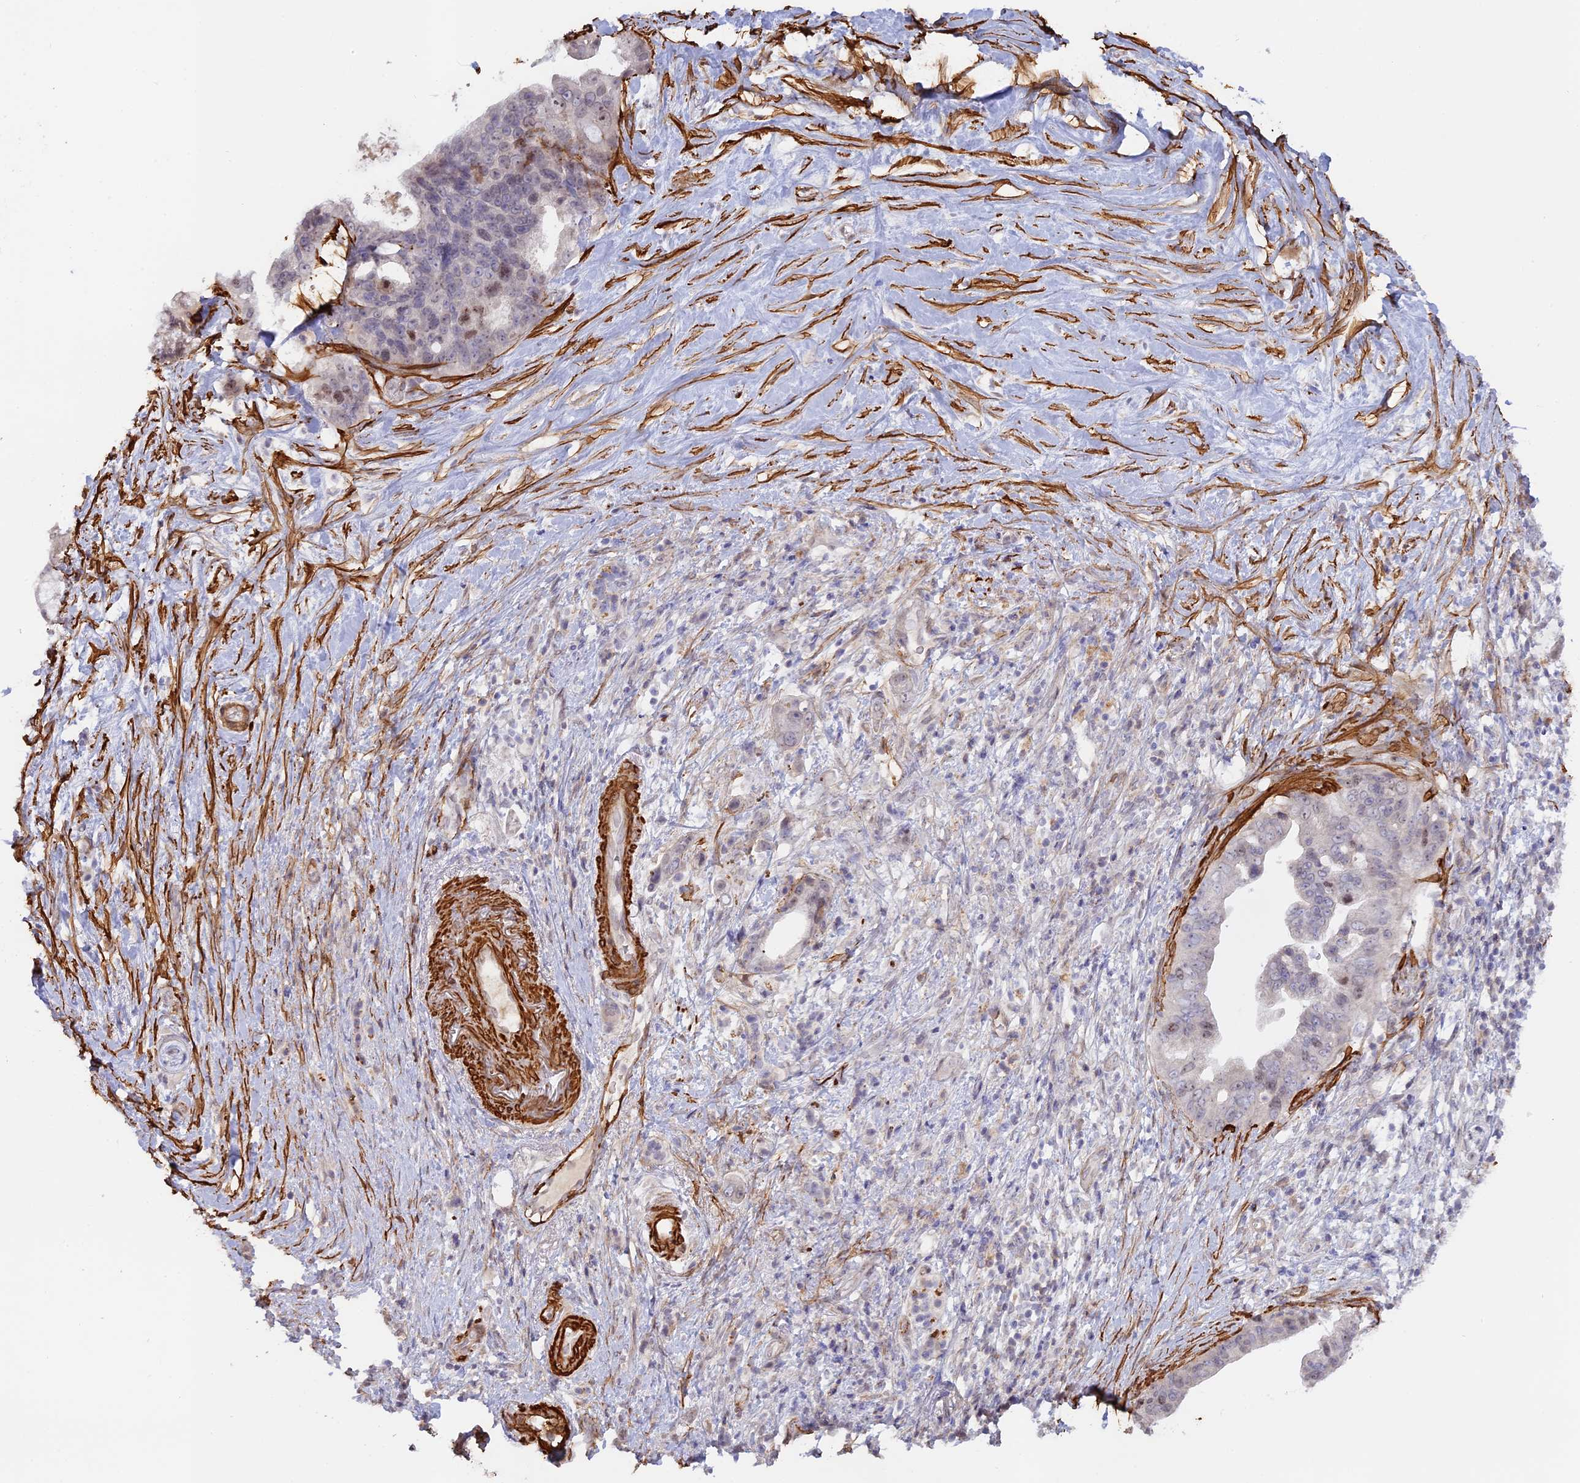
{"staining": {"intensity": "negative", "quantity": "none", "location": "none"}, "tissue": "pancreatic cancer", "cell_type": "Tumor cells", "image_type": "cancer", "snomed": [{"axis": "morphology", "description": "Adenocarcinoma, NOS"}, {"axis": "topography", "description": "Pancreas"}], "caption": "This is an immunohistochemistry (IHC) image of human pancreatic adenocarcinoma. There is no positivity in tumor cells.", "gene": "CCDC154", "patient": {"sex": "female", "age": 83}}